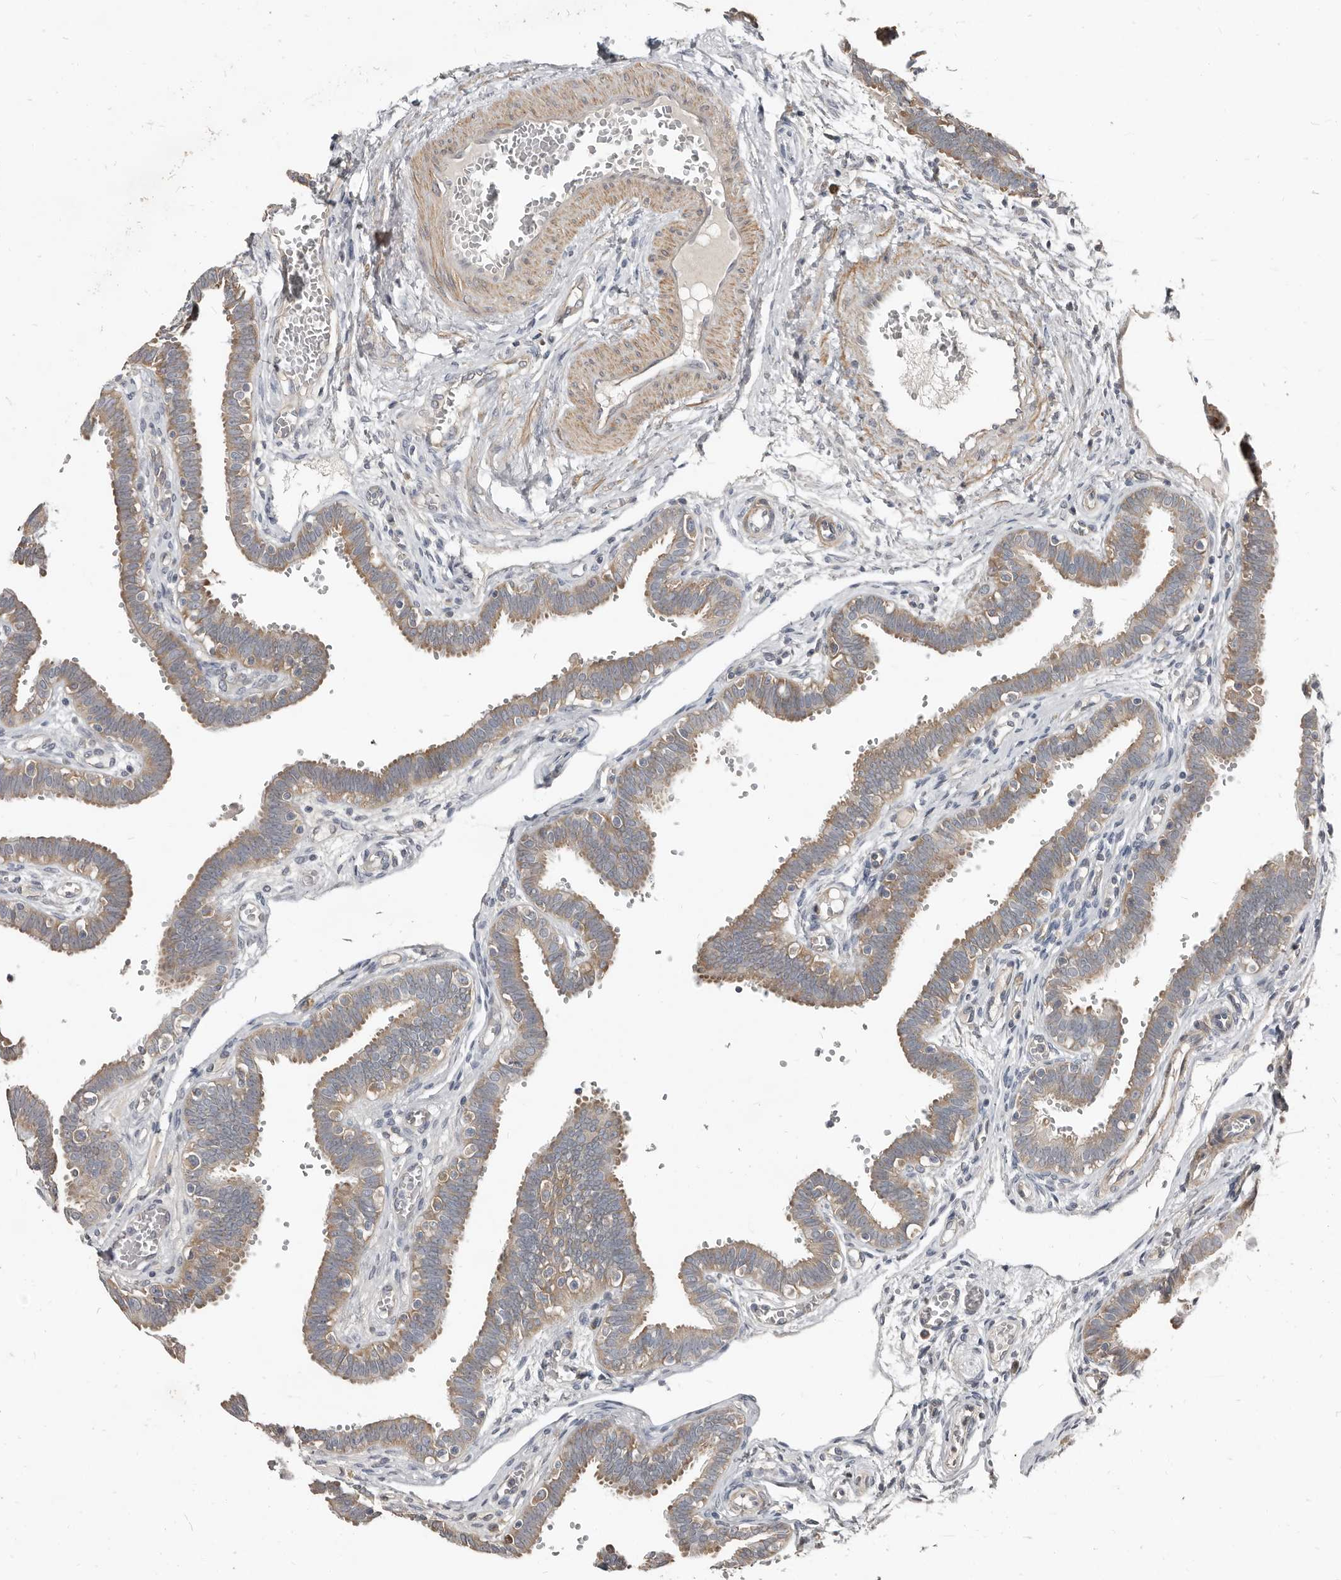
{"staining": {"intensity": "moderate", "quantity": "25%-75%", "location": "cytoplasmic/membranous"}, "tissue": "fallopian tube", "cell_type": "Glandular cells", "image_type": "normal", "snomed": [{"axis": "morphology", "description": "Normal tissue, NOS"}, {"axis": "topography", "description": "Fallopian tube"}, {"axis": "topography", "description": "Placenta"}], "caption": "An immunohistochemistry (IHC) micrograph of normal tissue is shown. Protein staining in brown shows moderate cytoplasmic/membranous positivity in fallopian tube within glandular cells. The protein is stained brown, and the nuclei are stained in blue (DAB (3,3'-diaminobenzidine) IHC with brightfield microscopy, high magnification).", "gene": "AKNAD1", "patient": {"sex": "female", "age": 32}}